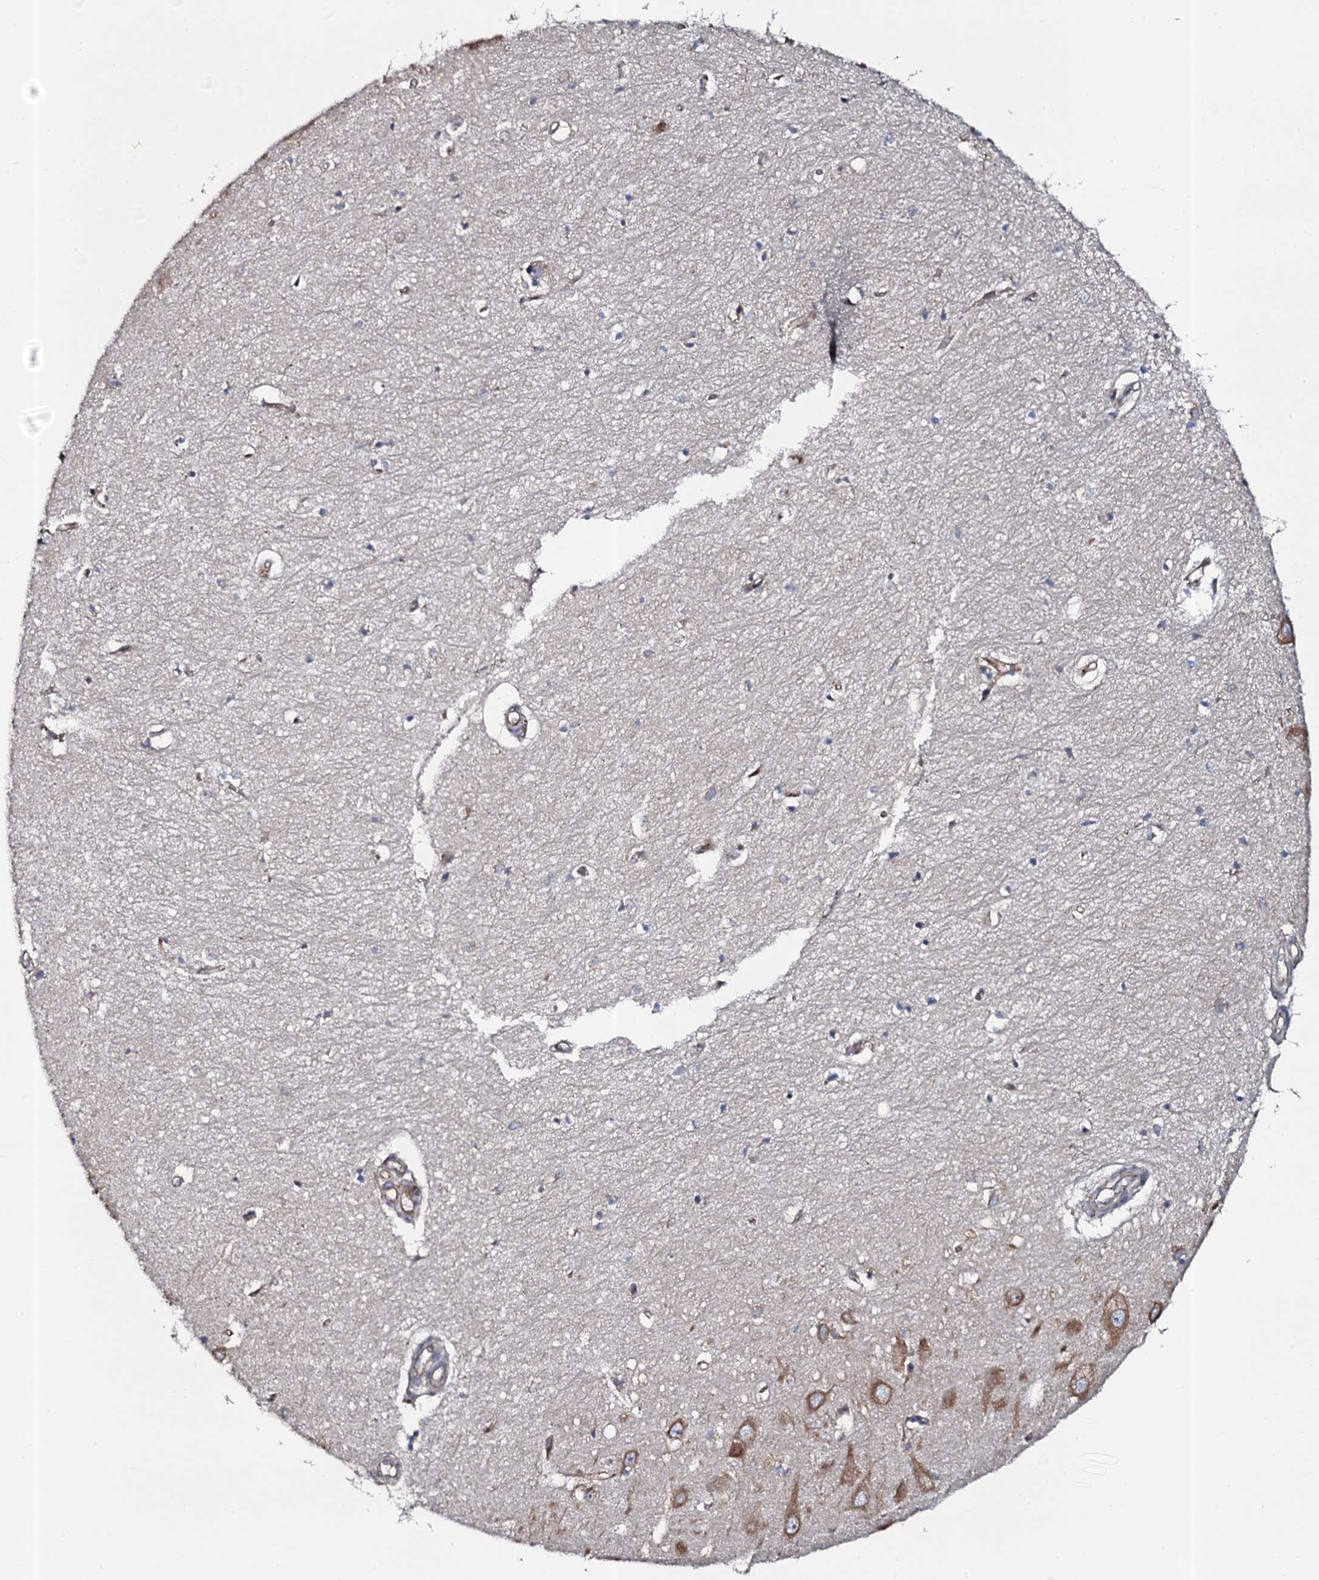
{"staining": {"intensity": "weak", "quantity": "<25%", "location": "cytoplasmic/membranous"}, "tissue": "hippocampus", "cell_type": "Glial cells", "image_type": "normal", "snomed": [{"axis": "morphology", "description": "Normal tissue, NOS"}, {"axis": "topography", "description": "Hippocampus"}], "caption": "The IHC image has no significant staining in glial cells of hippocampus.", "gene": "TMEM151A", "patient": {"sex": "female", "age": 64}}